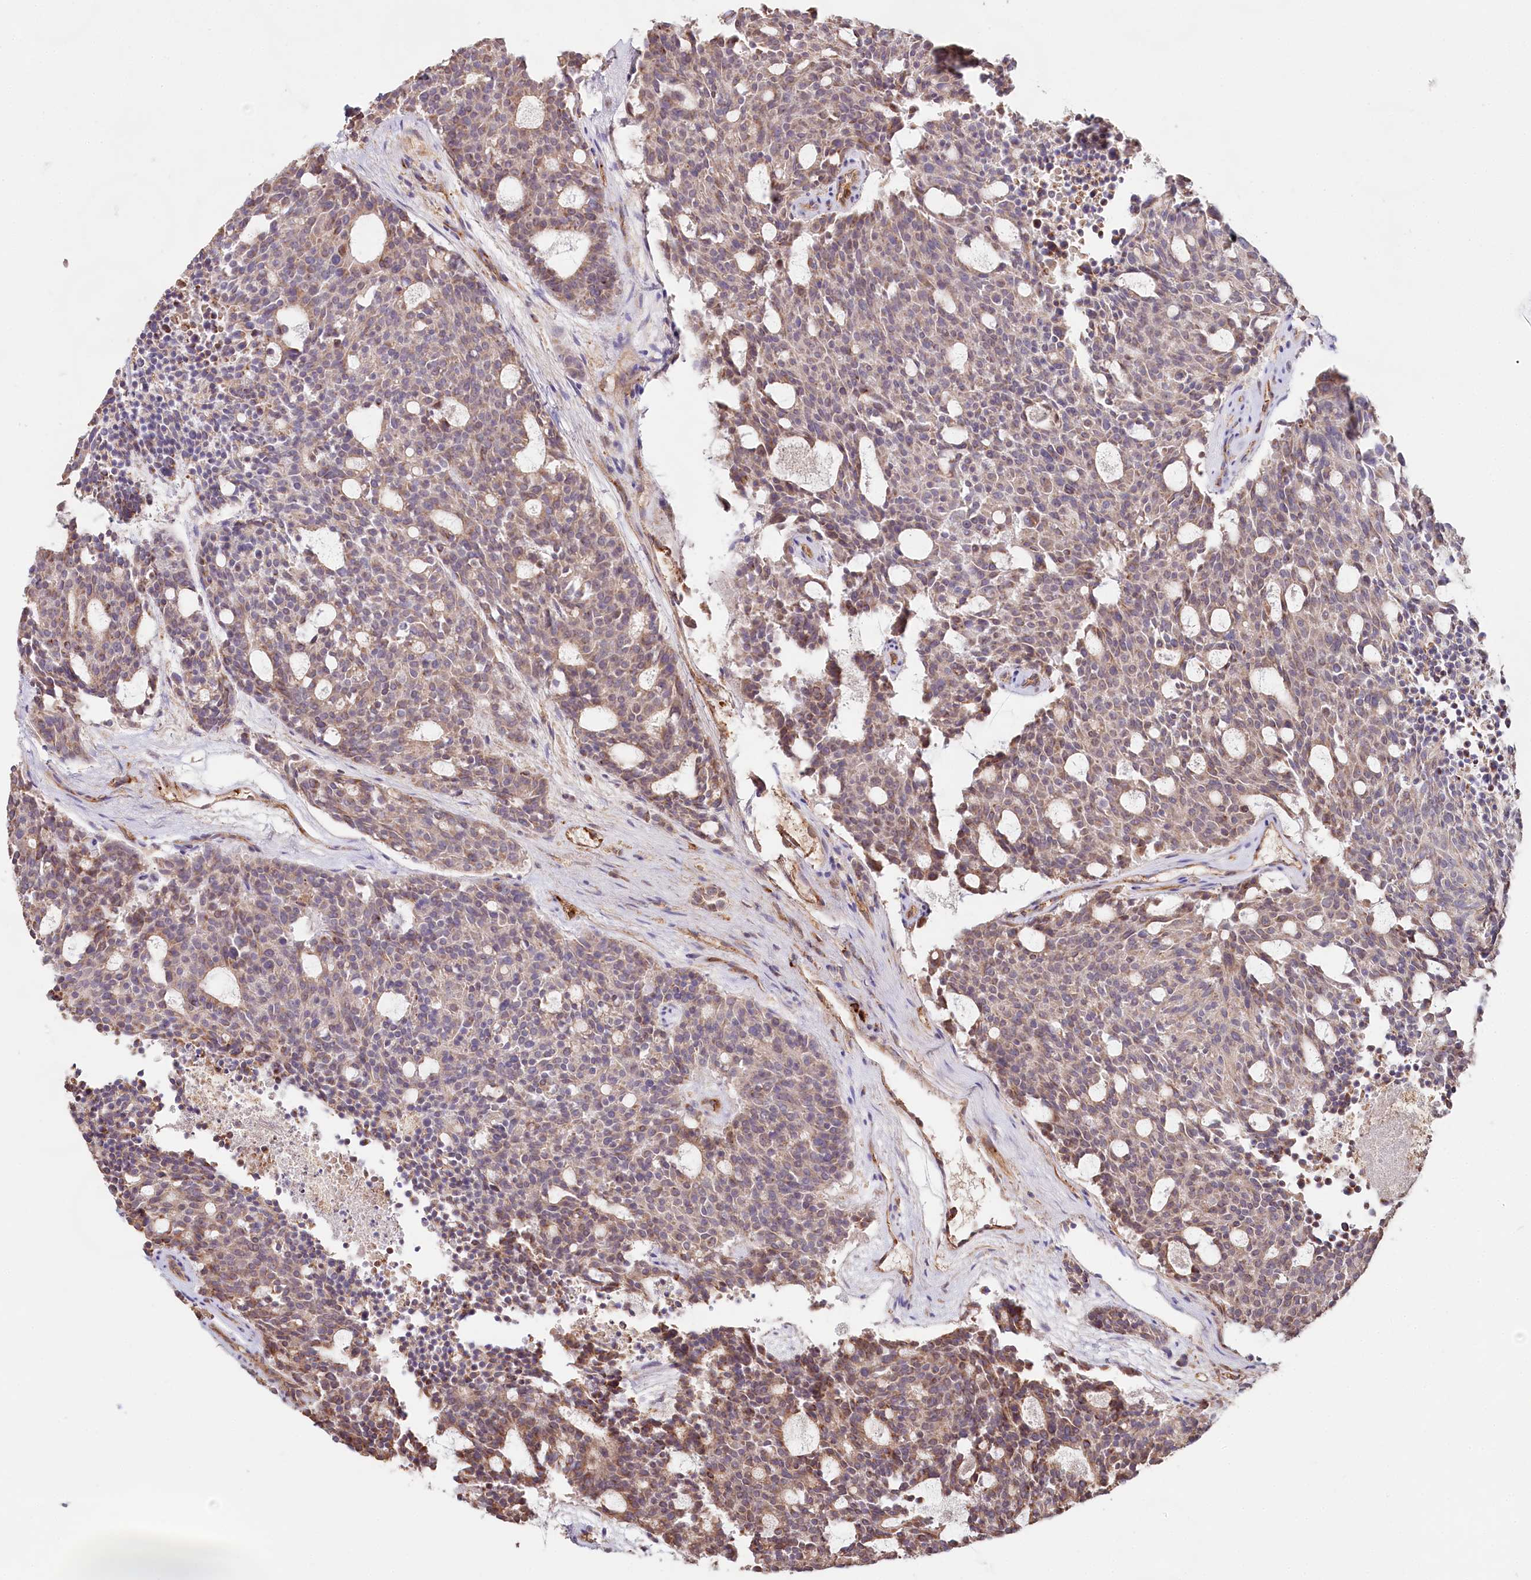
{"staining": {"intensity": "weak", "quantity": ">75%", "location": "cytoplasmic/membranous"}, "tissue": "carcinoid", "cell_type": "Tumor cells", "image_type": "cancer", "snomed": [{"axis": "morphology", "description": "Carcinoid, malignant, NOS"}, {"axis": "topography", "description": "Pancreas"}], "caption": "Weak cytoplasmic/membranous protein staining is appreciated in approximately >75% of tumor cells in carcinoid.", "gene": "RBP5", "patient": {"sex": "female", "age": 54}}